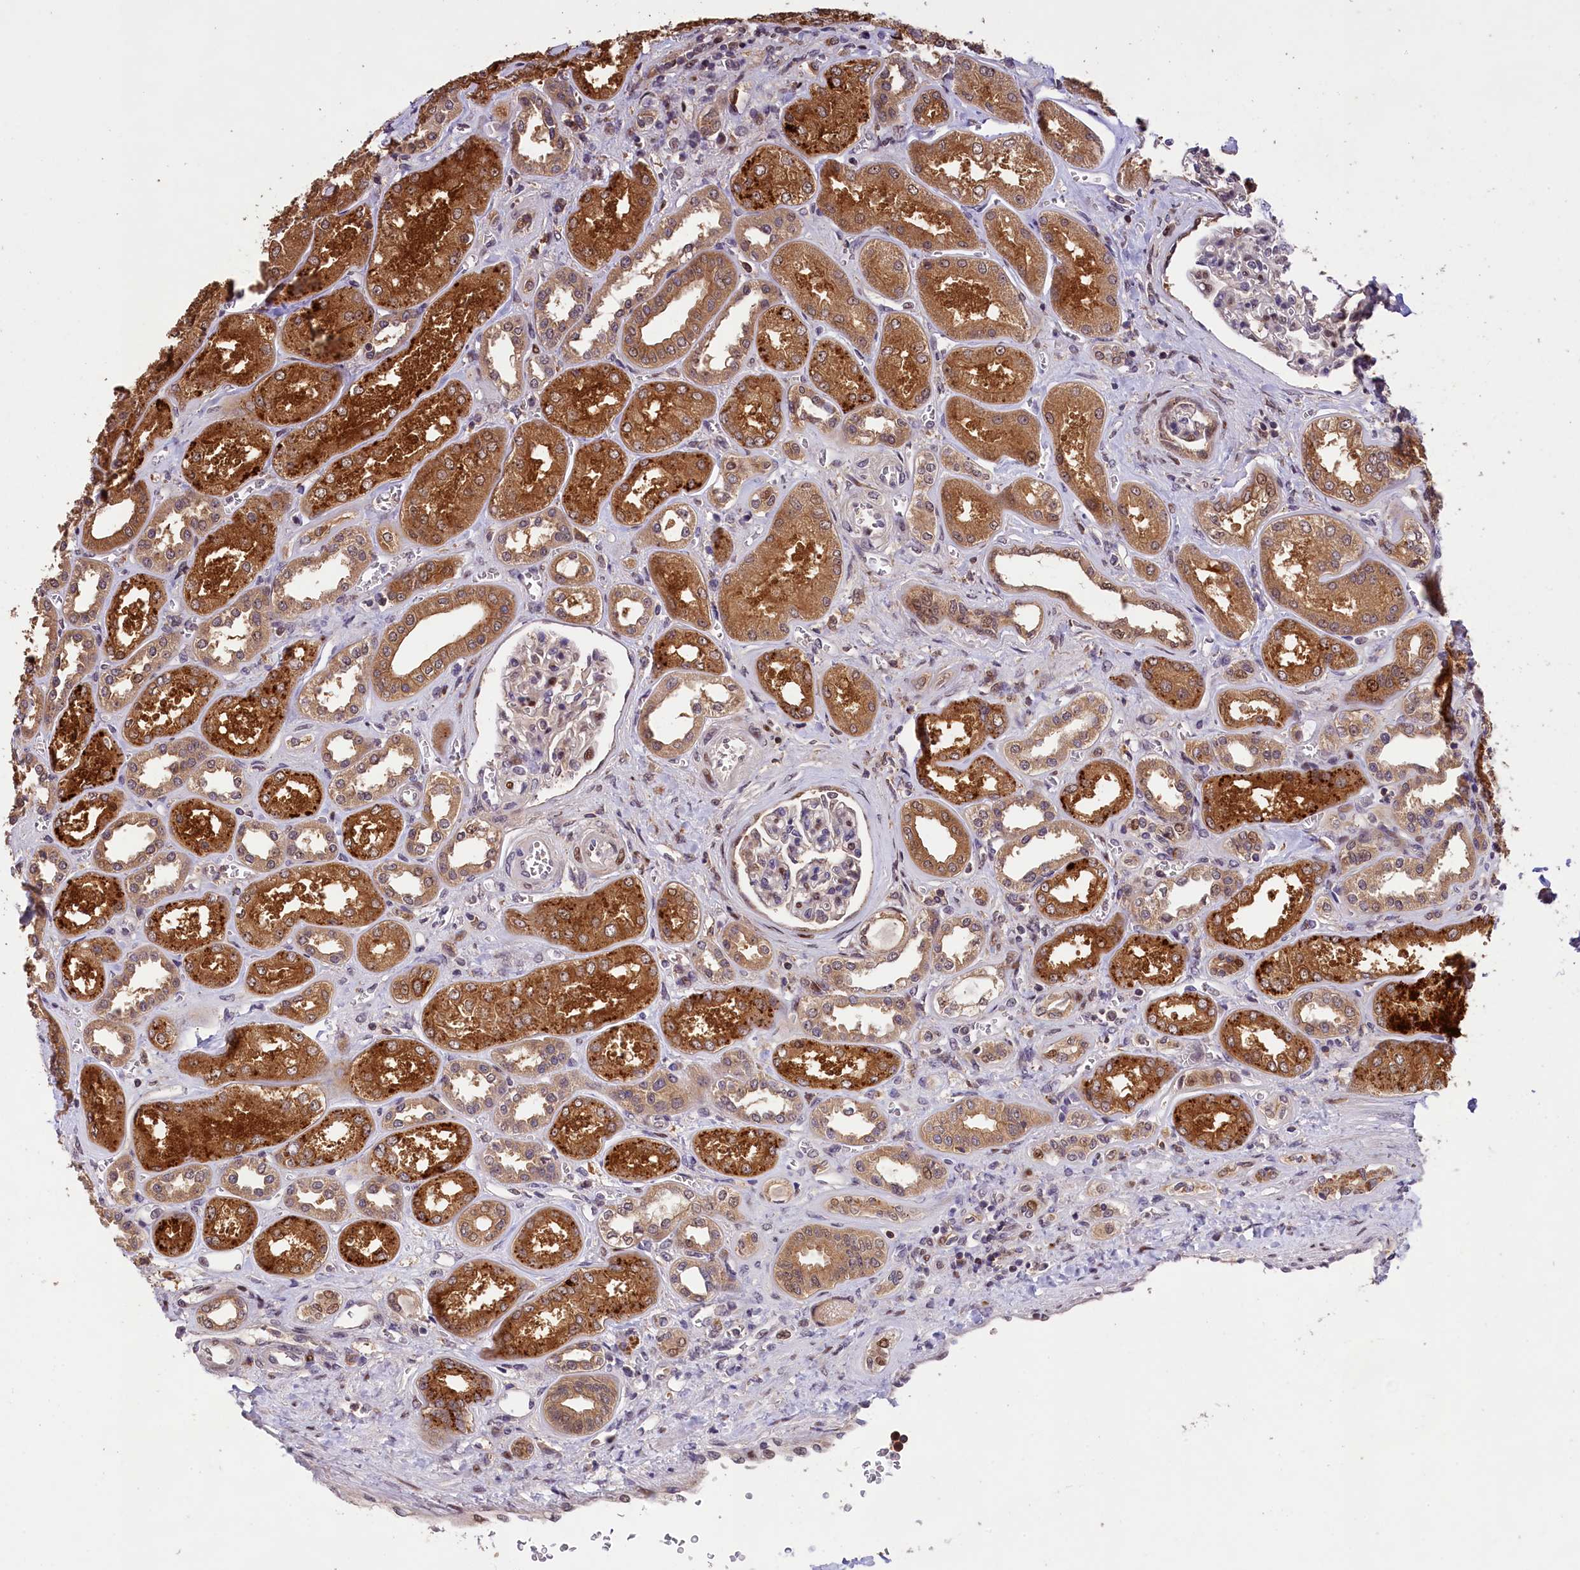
{"staining": {"intensity": "moderate", "quantity": "<25%", "location": "nuclear"}, "tissue": "kidney", "cell_type": "Cells in glomeruli", "image_type": "normal", "snomed": [{"axis": "morphology", "description": "Normal tissue, NOS"}, {"axis": "morphology", "description": "Adenocarcinoma, NOS"}, {"axis": "topography", "description": "Kidney"}], "caption": "Kidney stained with immunohistochemistry (IHC) shows moderate nuclear expression in about <25% of cells in glomeruli. The staining was performed using DAB (3,3'-diaminobenzidine), with brown indicating positive protein expression. Nuclei are stained blue with hematoxylin.", "gene": "PHAF1", "patient": {"sex": "female", "age": 68}}